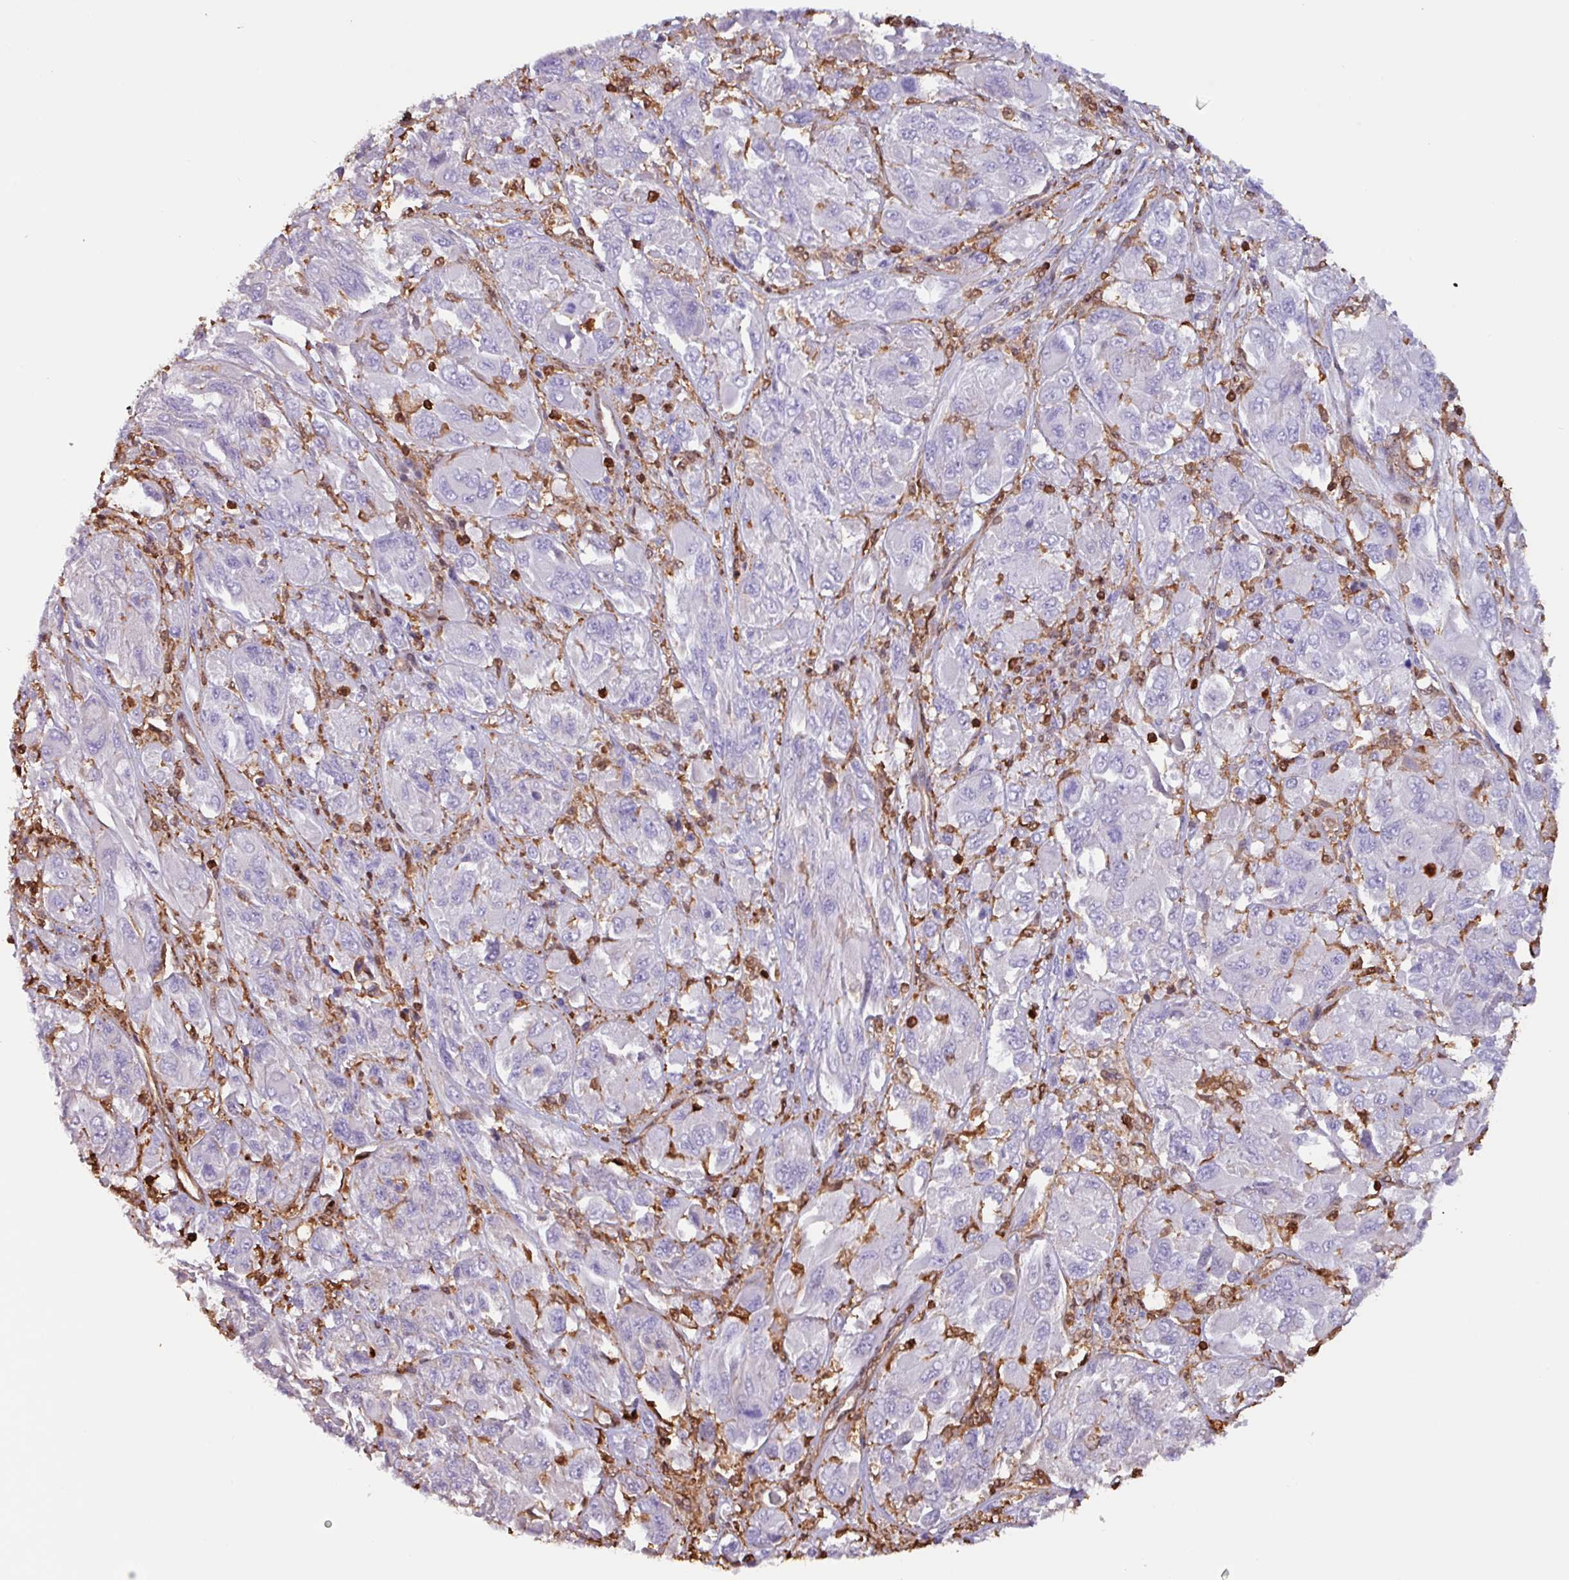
{"staining": {"intensity": "negative", "quantity": "none", "location": "none"}, "tissue": "melanoma", "cell_type": "Tumor cells", "image_type": "cancer", "snomed": [{"axis": "morphology", "description": "Malignant melanoma, NOS"}, {"axis": "topography", "description": "Skin"}], "caption": "Immunohistochemistry (IHC) of human melanoma displays no positivity in tumor cells.", "gene": "ARHGDIB", "patient": {"sex": "female", "age": 91}}